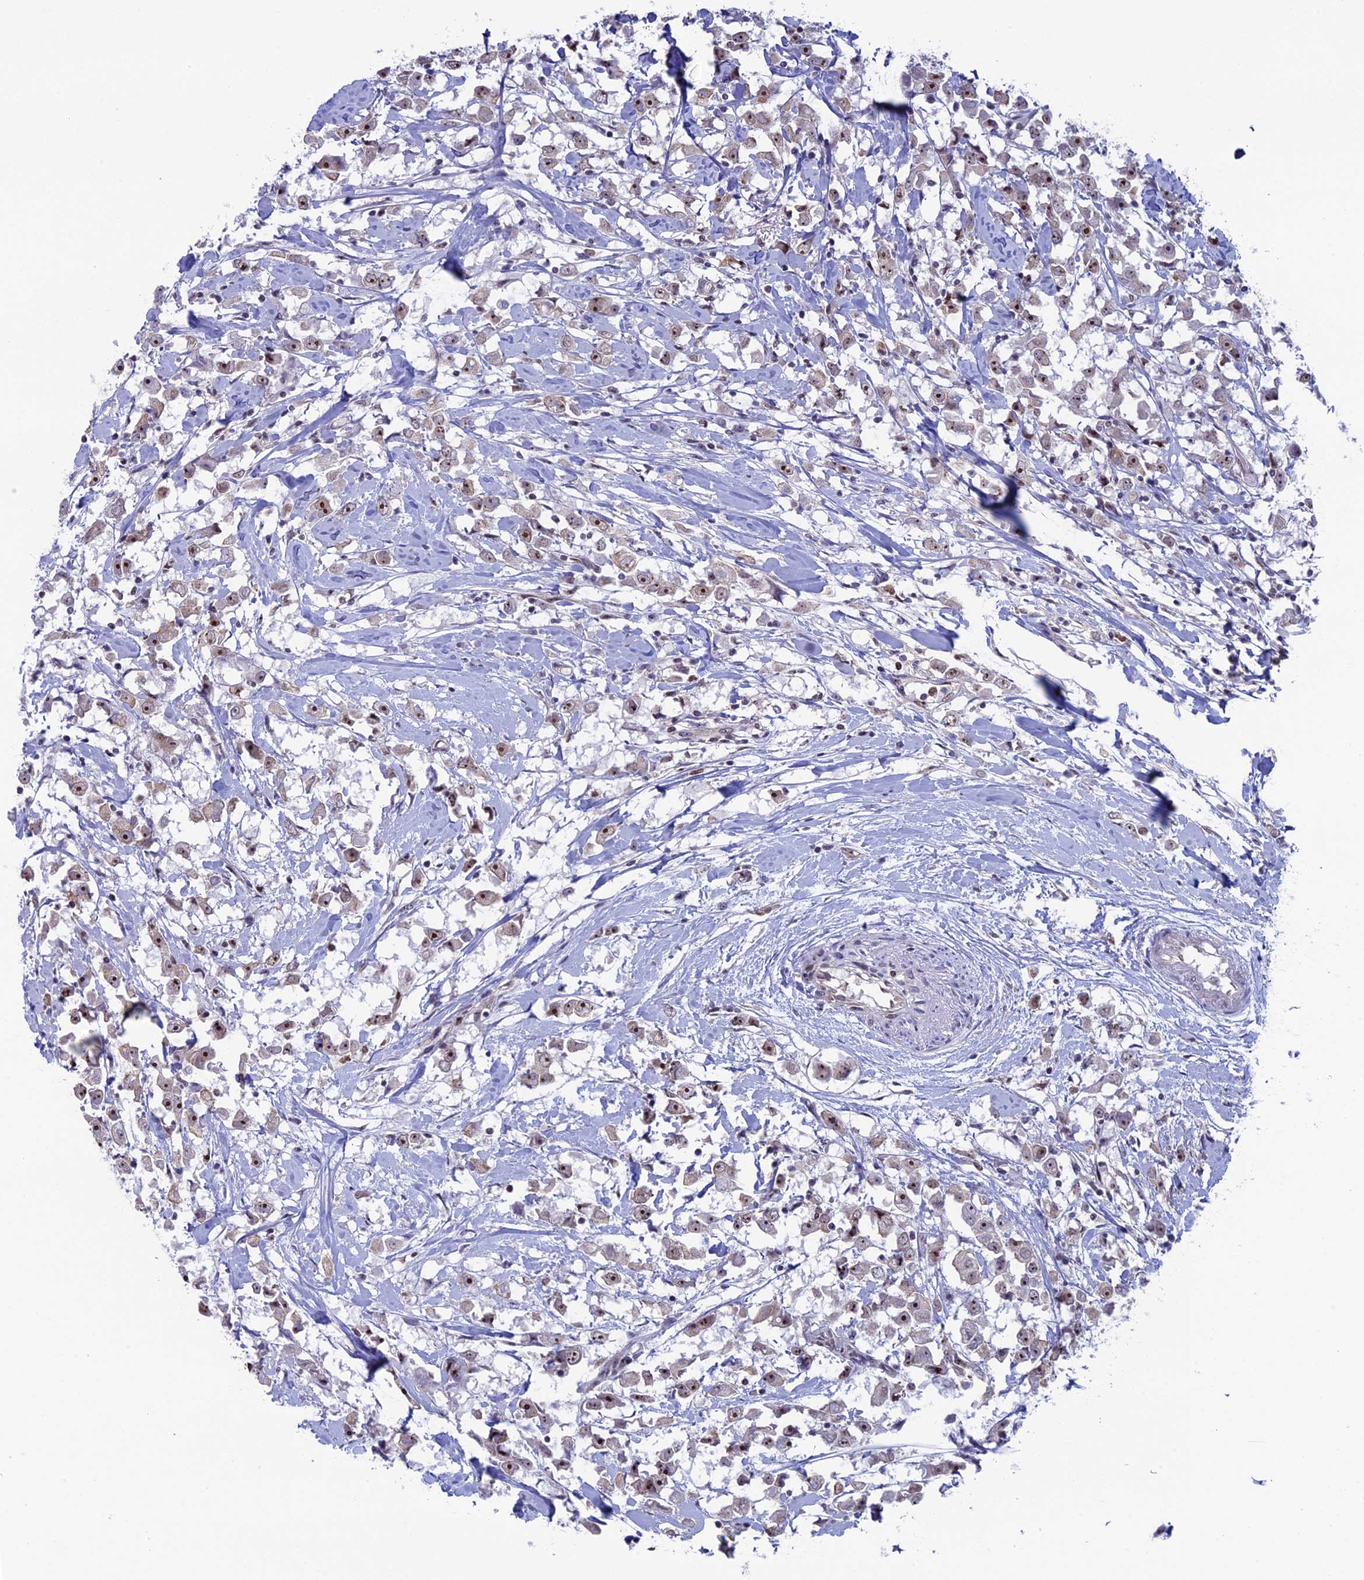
{"staining": {"intensity": "moderate", "quantity": ">75%", "location": "nuclear"}, "tissue": "breast cancer", "cell_type": "Tumor cells", "image_type": "cancer", "snomed": [{"axis": "morphology", "description": "Duct carcinoma"}, {"axis": "topography", "description": "Breast"}], "caption": "A brown stain highlights moderate nuclear expression of a protein in human breast cancer (intraductal carcinoma) tumor cells.", "gene": "CCDC86", "patient": {"sex": "female", "age": 61}}